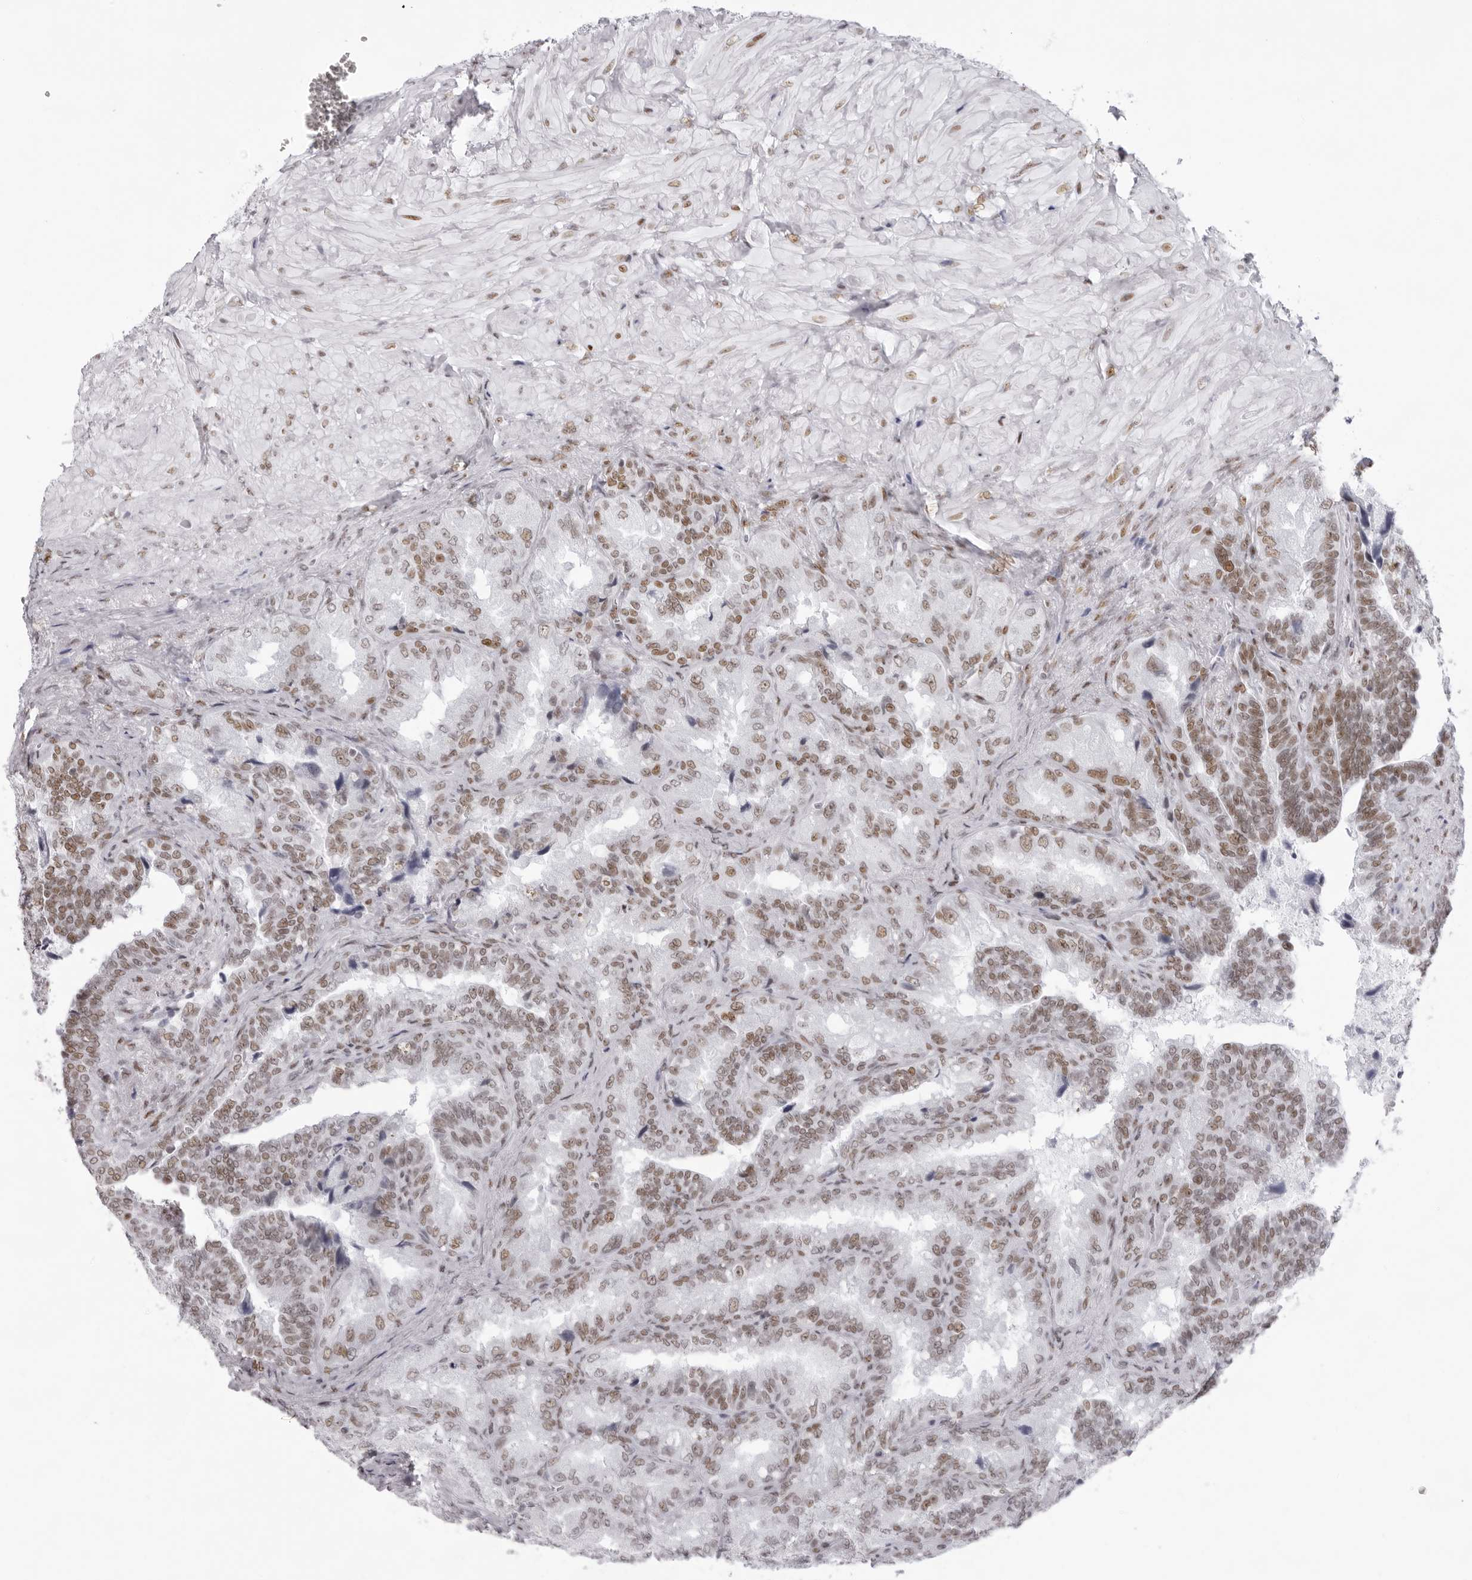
{"staining": {"intensity": "moderate", "quantity": ">75%", "location": "nuclear"}, "tissue": "seminal vesicle", "cell_type": "Glandular cells", "image_type": "normal", "snomed": [{"axis": "morphology", "description": "Normal tissue, NOS"}, {"axis": "topography", "description": "Seminal veicle"}, {"axis": "topography", "description": "Peripheral nerve tissue"}], "caption": "High-power microscopy captured an immunohistochemistry photomicrograph of unremarkable seminal vesicle, revealing moderate nuclear staining in about >75% of glandular cells. The staining was performed using DAB to visualize the protein expression in brown, while the nuclei were stained in blue with hematoxylin (Magnification: 20x).", "gene": "IRF2BP2", "patient": {"sex": "male", "age": 63}}